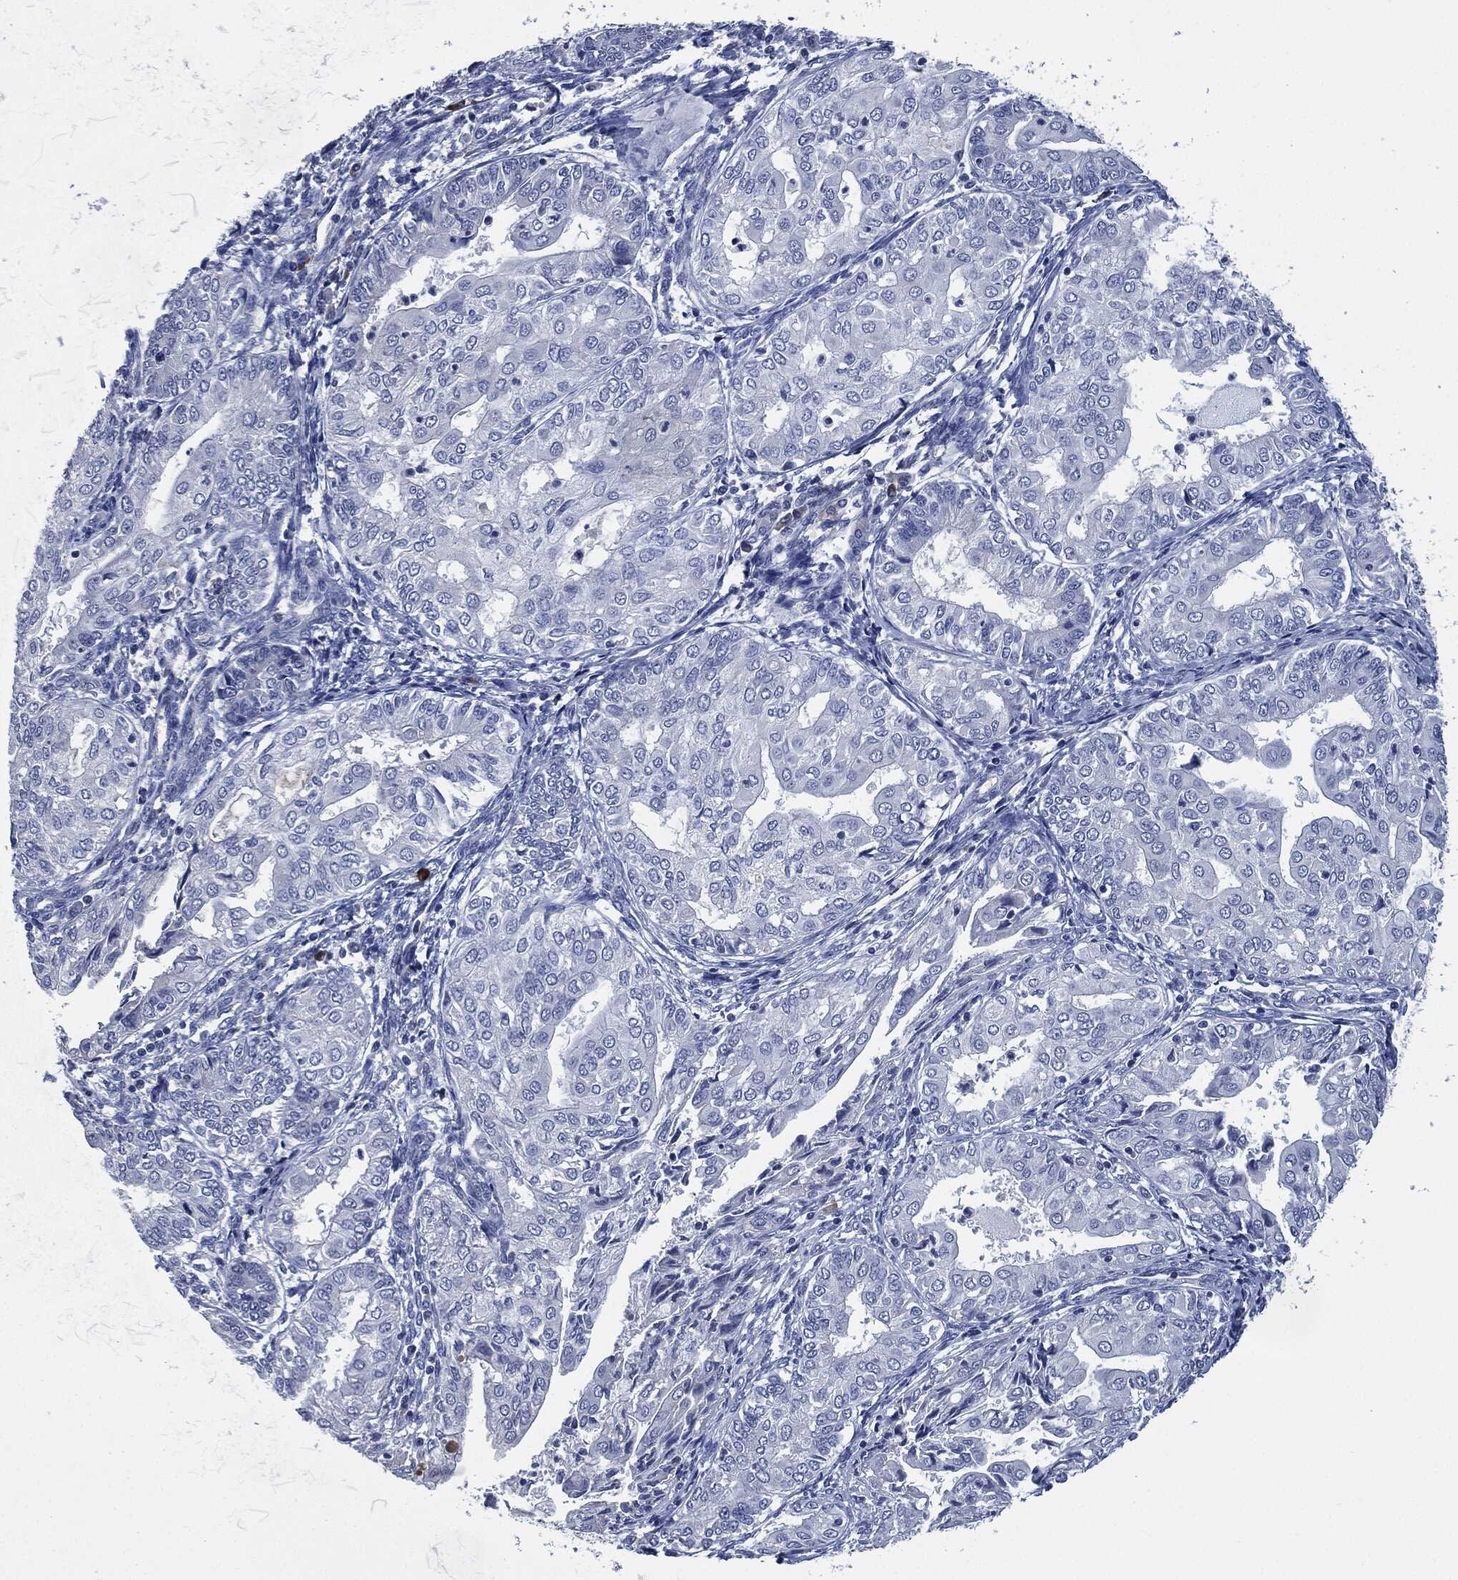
{"staining": {"intensity": "negative", "quantity": "none", "location": "none"}, "tissue": "endometrial cancer", "cell_type": "Tumor cells", "image_type": "cancer", "snomed": [{"axis": "morphology", "description": "Adenocarcinoma, NOS"}, {"axis": "topography", "description": "Endometrium"}], "caption": "Endometrial cancer (adenocarcinoma) was stained to show a protein in brown. There is no significant staining in tumor cells.", "gene": "CD27", "patient": {"sex": "female", "age": 68}}